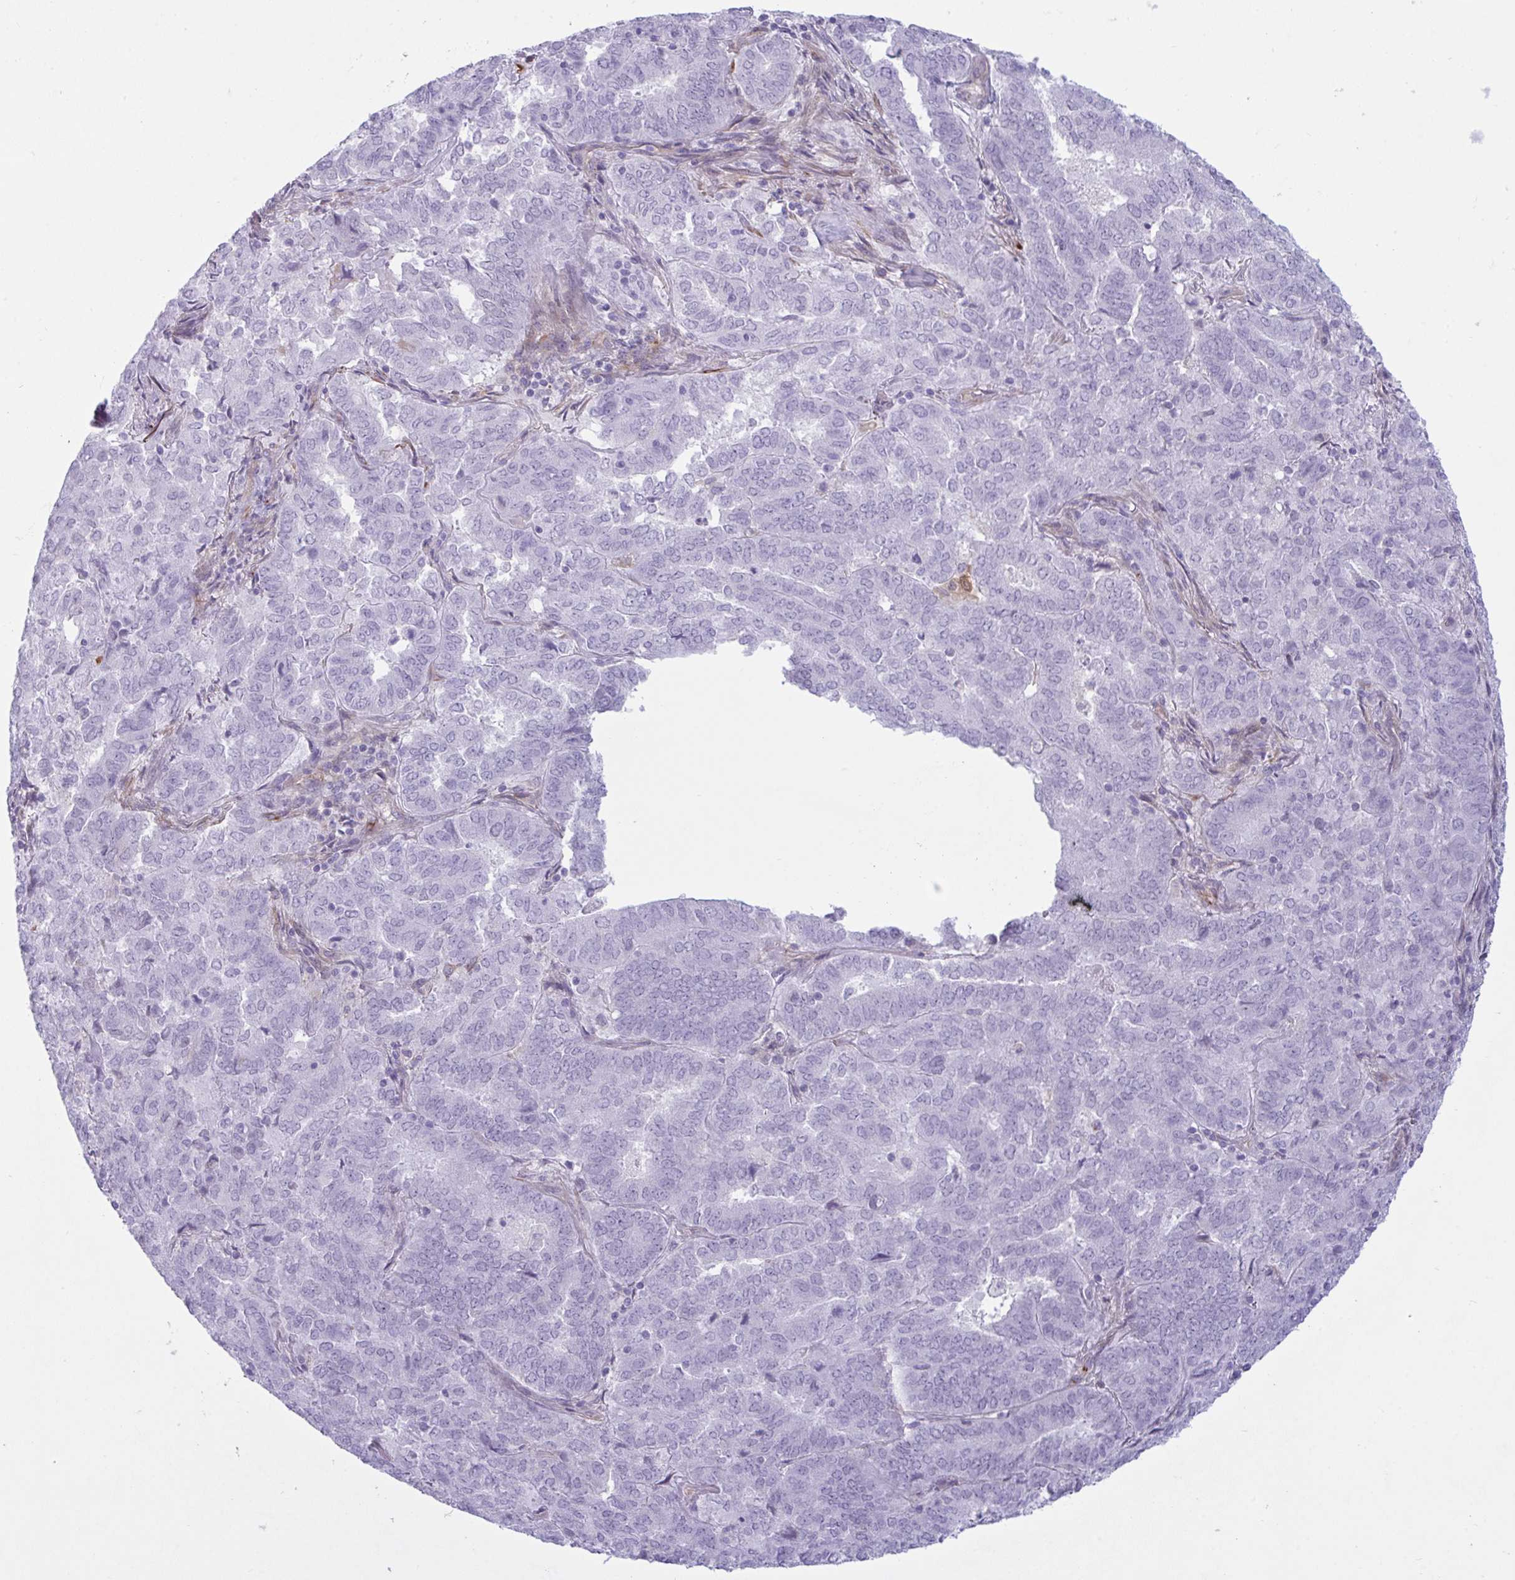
{"staining": {"intensity": "negative", "quantity": "none", "location": "none"}, "tissue": "endometrial cancer", "cell_type": "Tumor cells", "image_type": "cancer", "snomed": [{"axis": "morphology", "description": "Adenocarcinoma, NOS"}, {"axis": "topography", "description": "Endometrium"}], "caption": "Immunohistochemistry of human endometrial cancer reveals no positivity in tumor cells.", "gene": "PRRT4", "patient": {"sex": "female", "age": 72}}